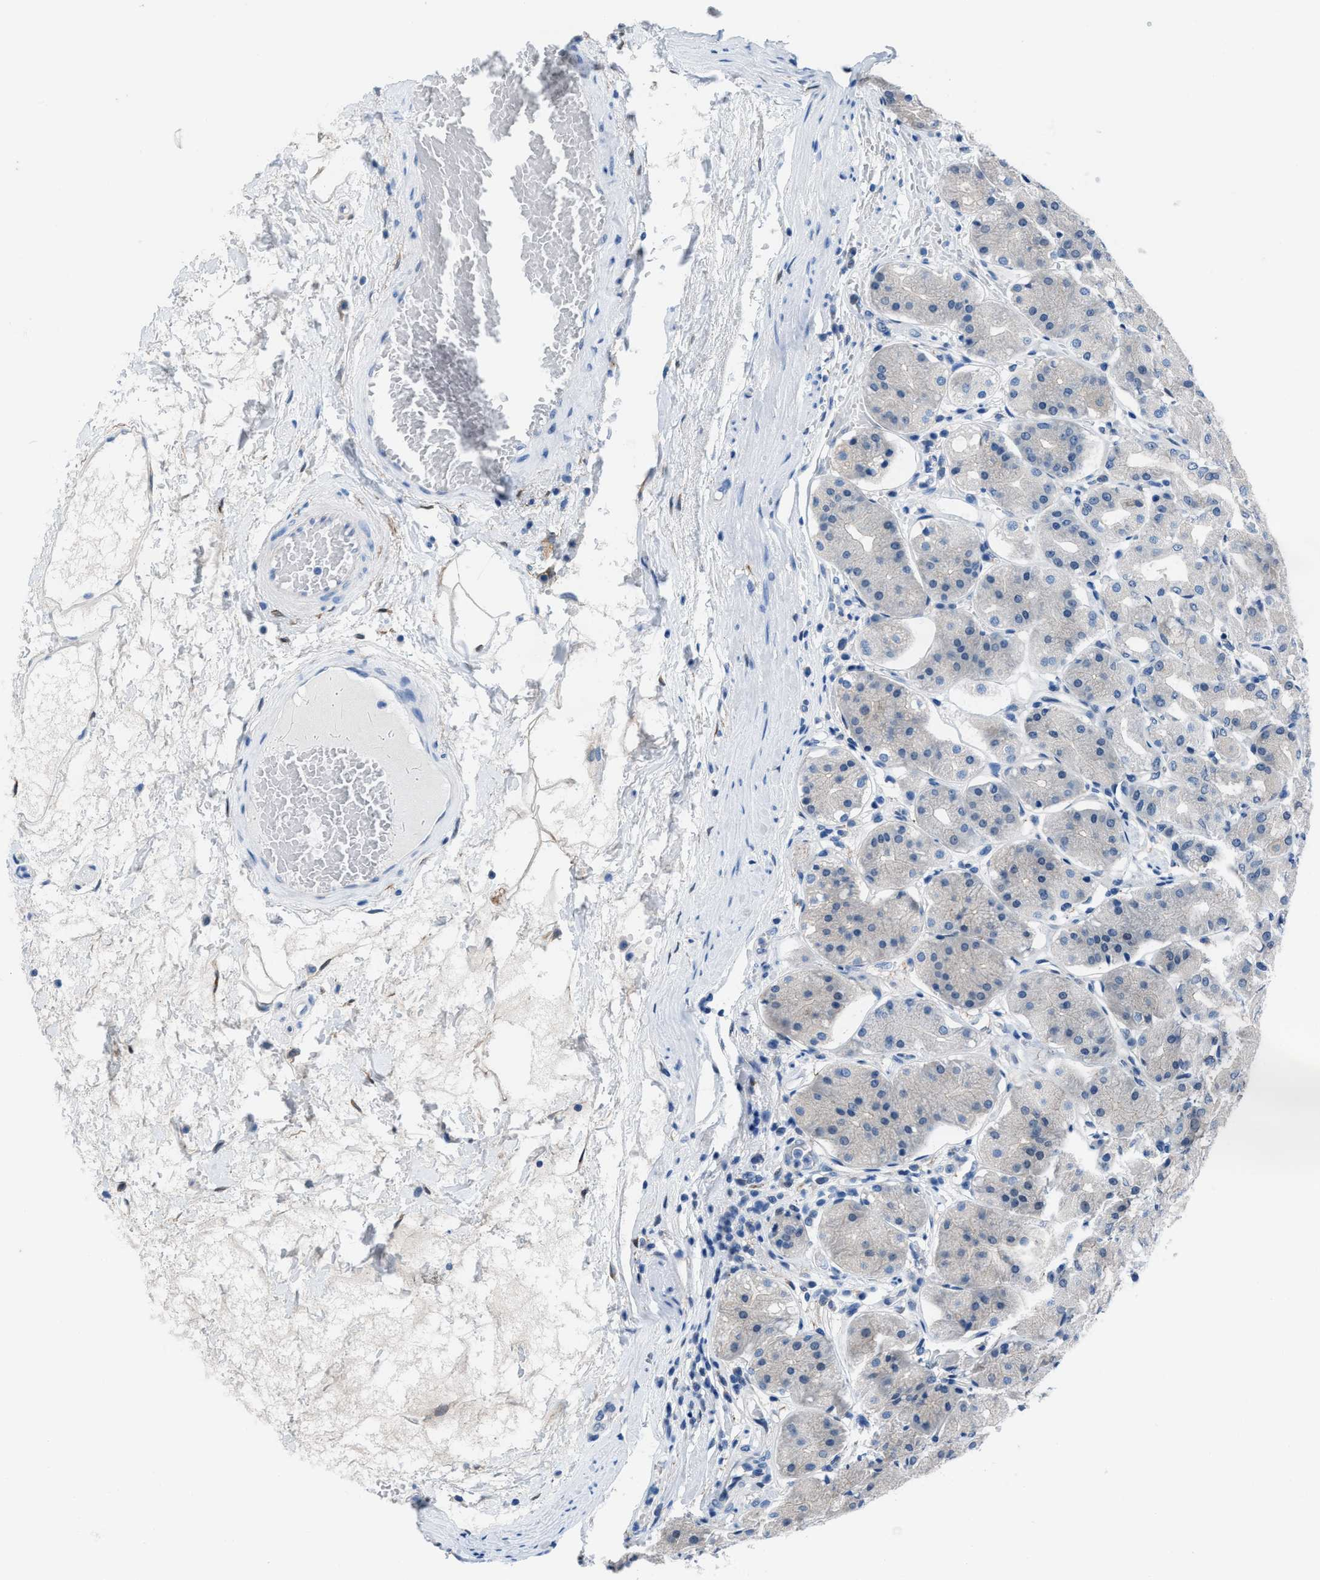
{"staining": {"intensity": "negative", "quantity": "none", "location": "none"}, "tissue": "stomach", "cell_type": "Glandular cells", "image_type": "normal", "snomed": [{"axis": "morphology", "description": "Normal tissue, NOS"}, {"axis": "topography", "description": "Stomach"}, {"axis": "topography", "description": "Stomach, lower"}], "caption": "Immunohistochemistry (IHC) image of benign human stomach stained for a protein (brown), which displays no positivity in glandular cells. The staining was performed using DAB (3,3'-diaminobenzidine) to visualize the protein expression in brown, while the nuclei were stained in blue with hematoxylin (Magnification: 20x).", "gene": "NUDT5", "patient": {"sex": "female", "age": 56}}